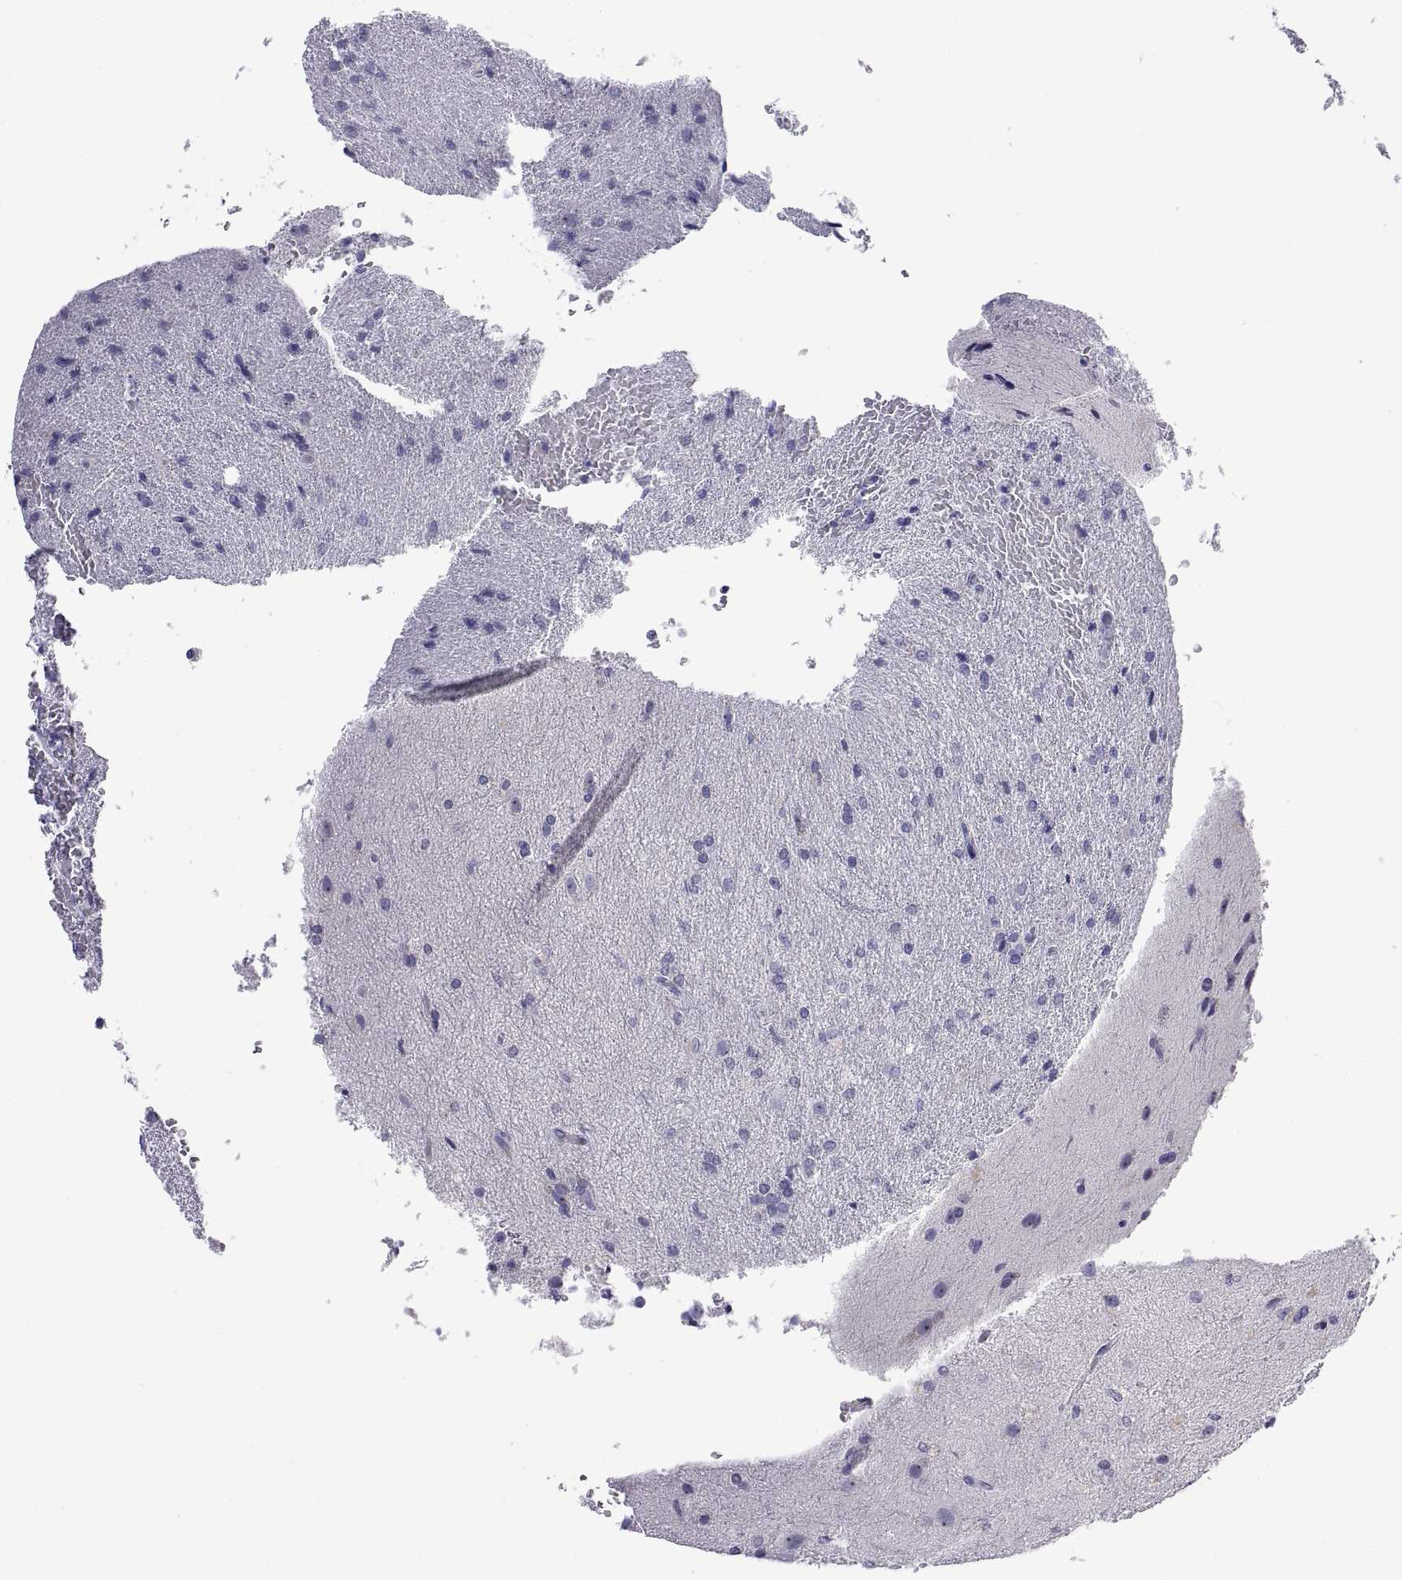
{"staining": {"intensity": "negative", "quantity": "none", "location": "none"}, "tissue": "glioma", "cell_type": "Tumor cells", "image_type": "cancer", "snomed": [{"axis": "morphology", "description": "Glioma, malignant, High grade"}, {"axis": "topography", "description": "Brain"}], "caption": "Photomicrograph shows no protein expression in tumor cells of high-grade glioma (malignant) tissue.", "gene": "VSX2", "patient": {"sex": "male", "age": 68}}